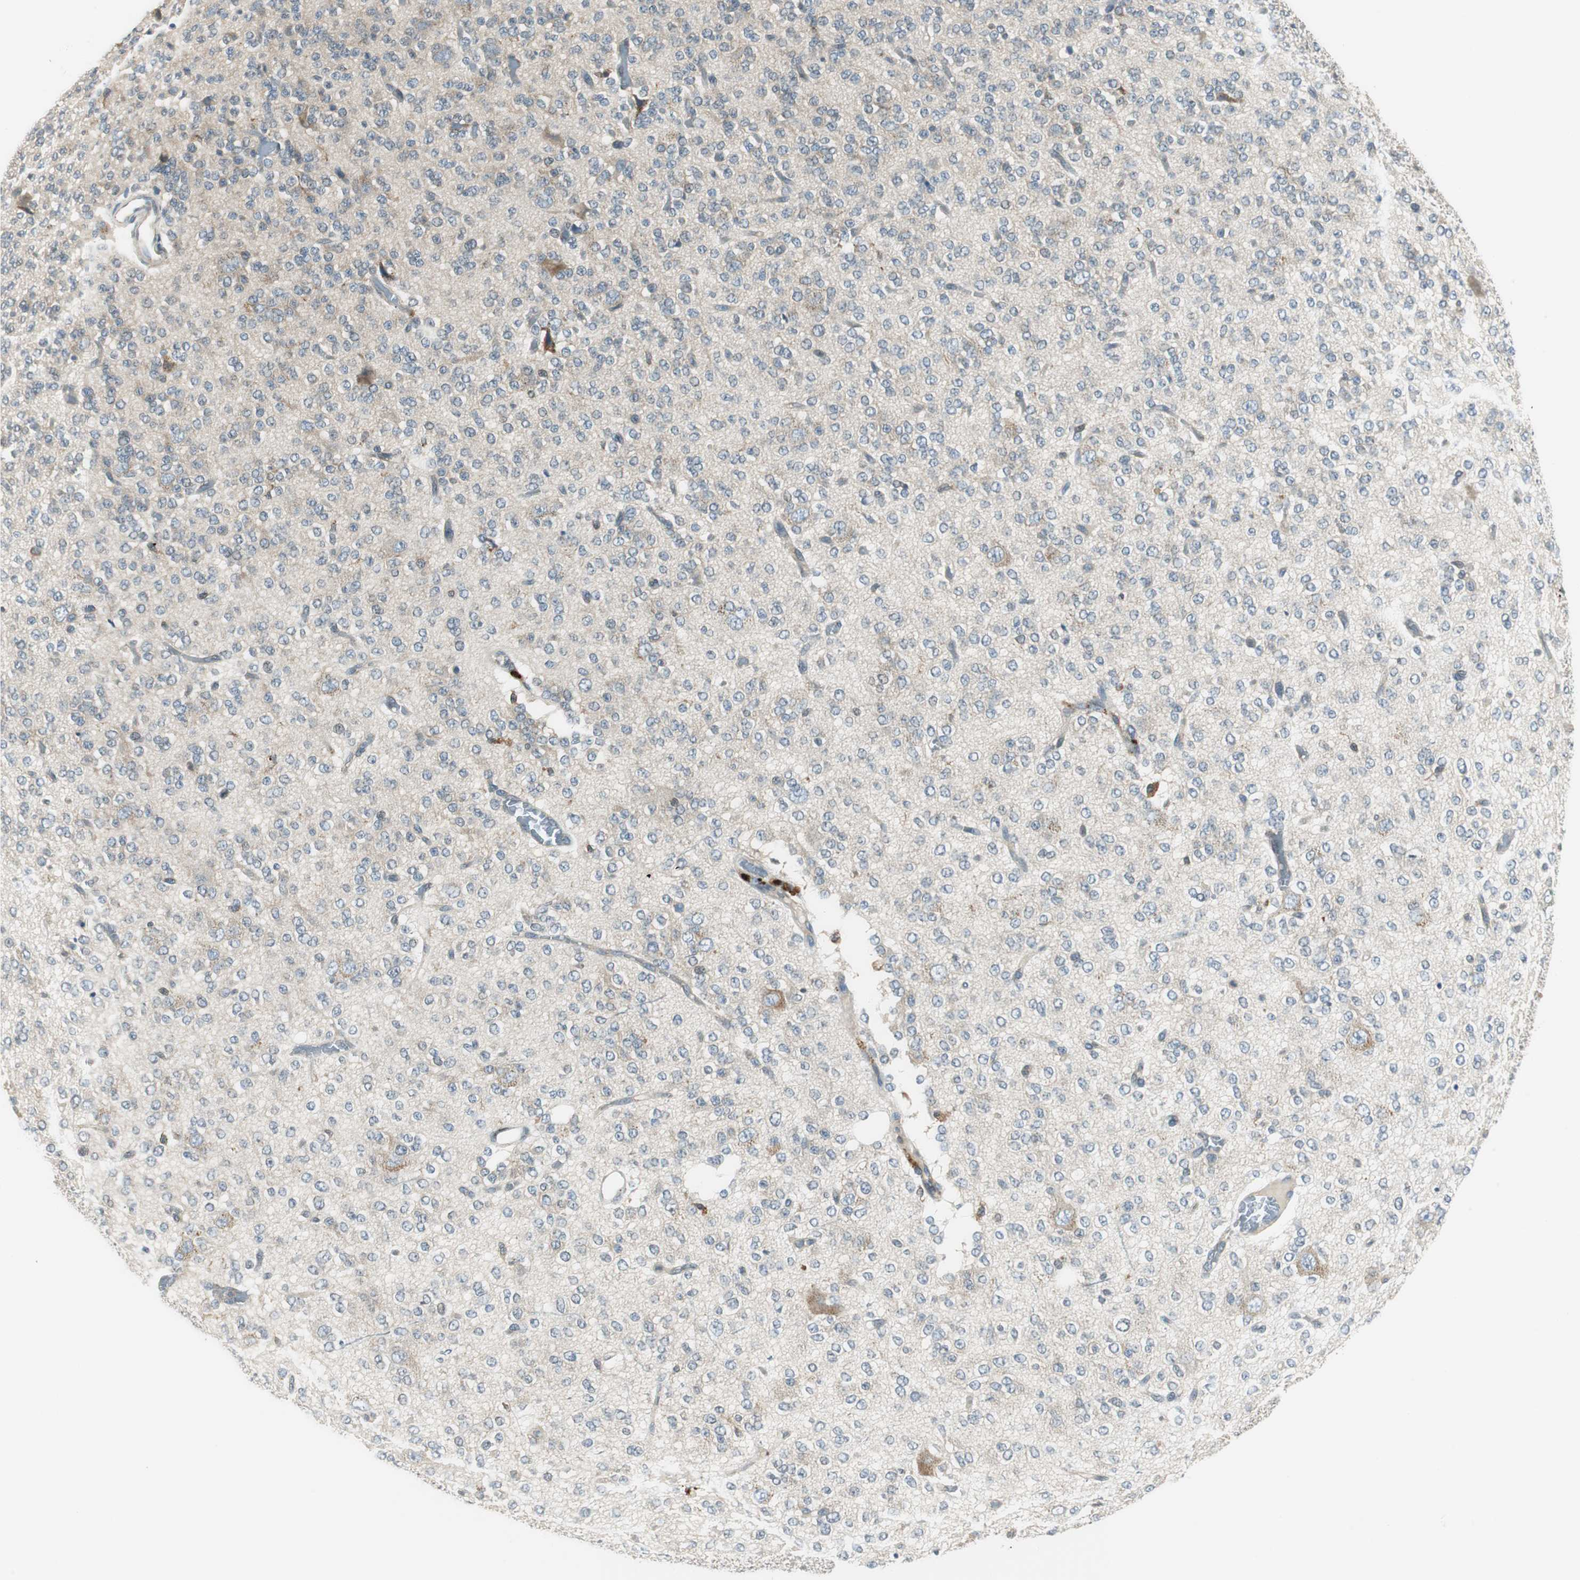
{"staining": {"intensity": "weak", "quantity": "<25%", "location": "cytoplasmic/membranous"}, "tissue": "glioma", "cell_type": "Tumor cells", "image_type": "cancer", "snomed": [{"axis": "morphology", "description": "Glioma, malignant, Low grade"}, {"axis": "topography", "description": "Brain"}], "caption": "Immunohistochemical staining of malignant glioma (low-grade) displays no significant expression in tumor cells.", "gene": "NCK1", "patient": {"sex": "male", "age": 38}}